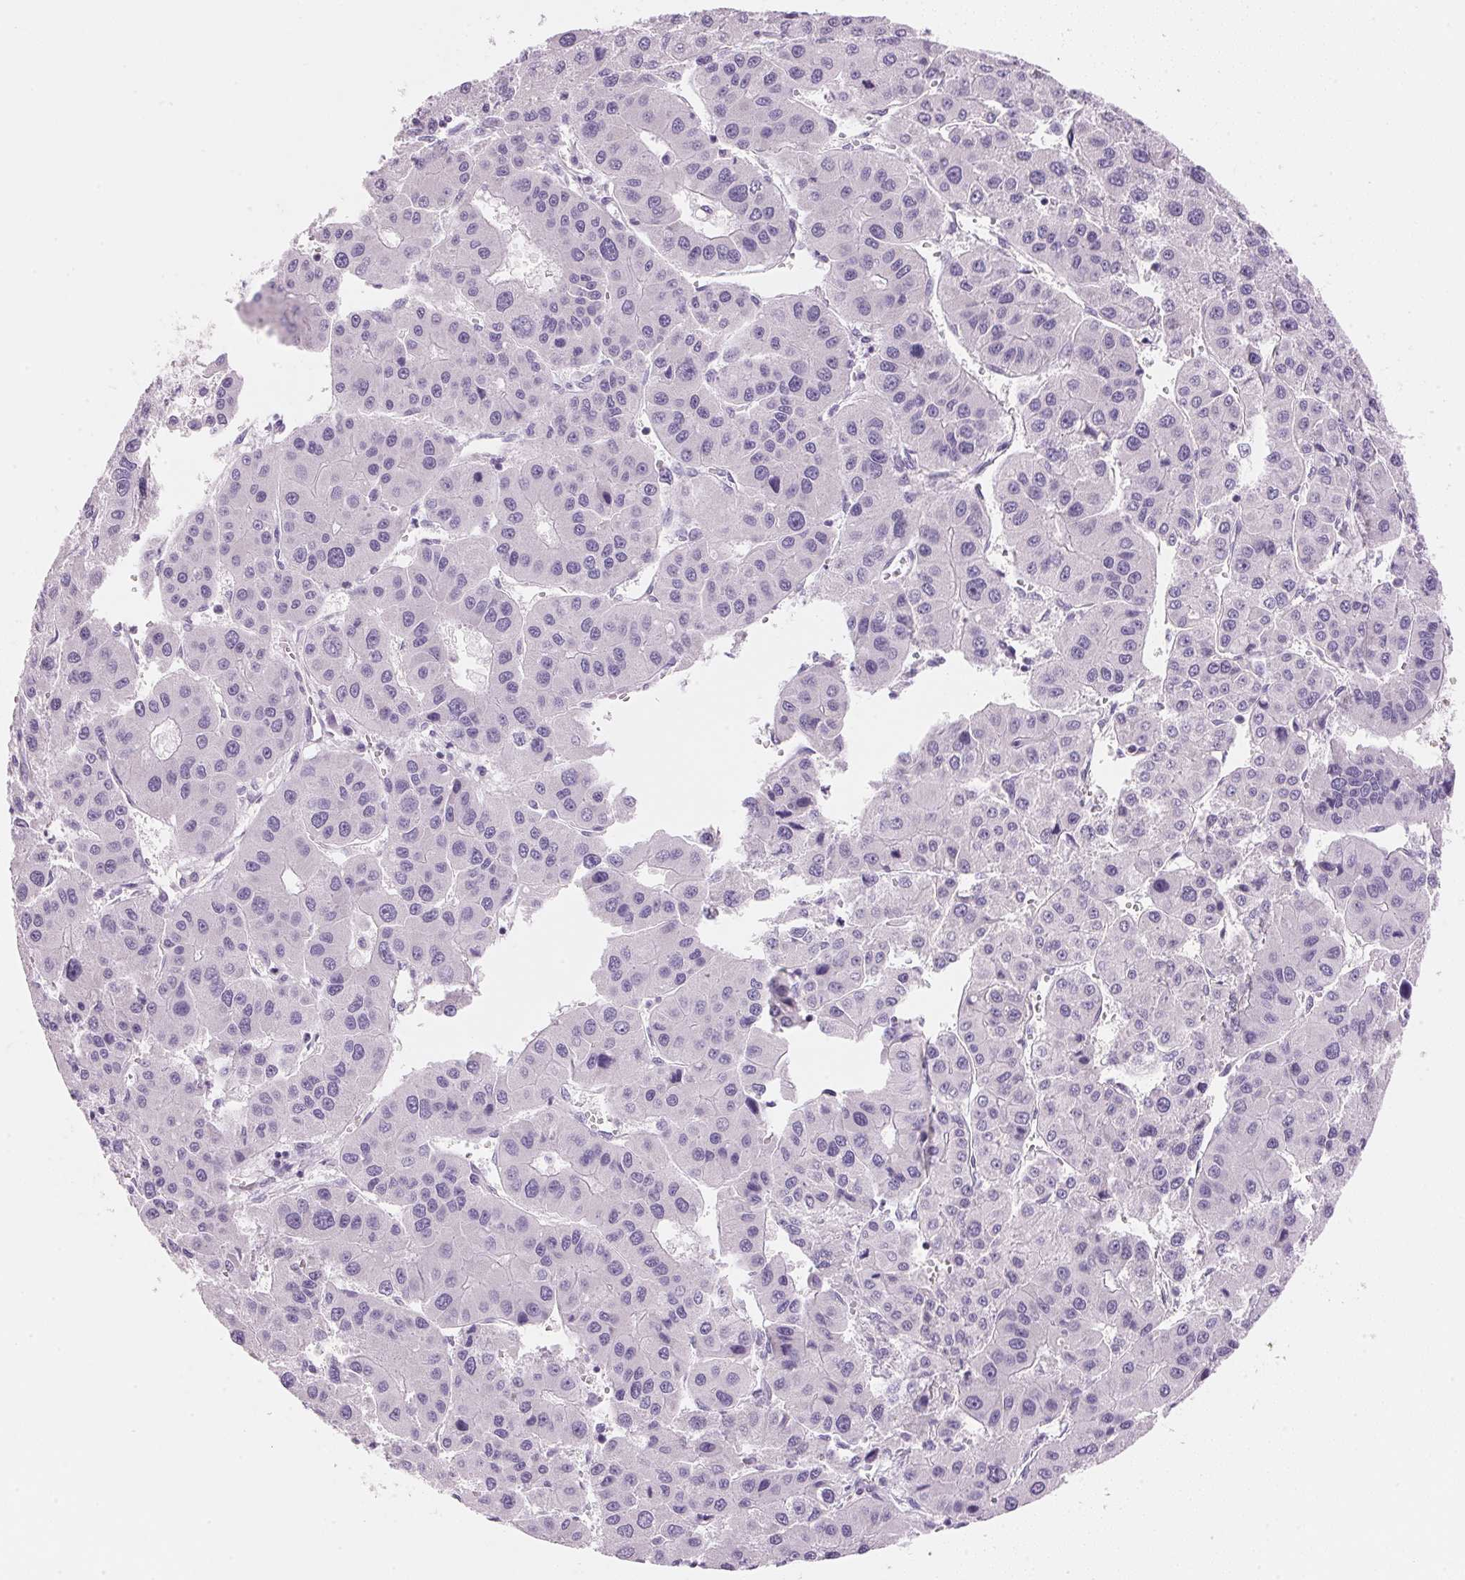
{"staining": {"intensity": "negative", "quantity": "none", "location": "none"}, "tissue": "liver cancer", "cell_type": "Tumor cells", "image_type": "cancer", "snomed": [{"axis": "morphology", "description": "Carcinoma, Hepatocellular, NOS"}, {"axis": "topography", "description": "Liver"}], "caption": "Photomicrograph shows no protein expression in tumor cells of liver cancer (hepatocellular carcinoma) tissue.", "gene": "CYP11B1", "patient": {"sex": "male", "age": 73}}